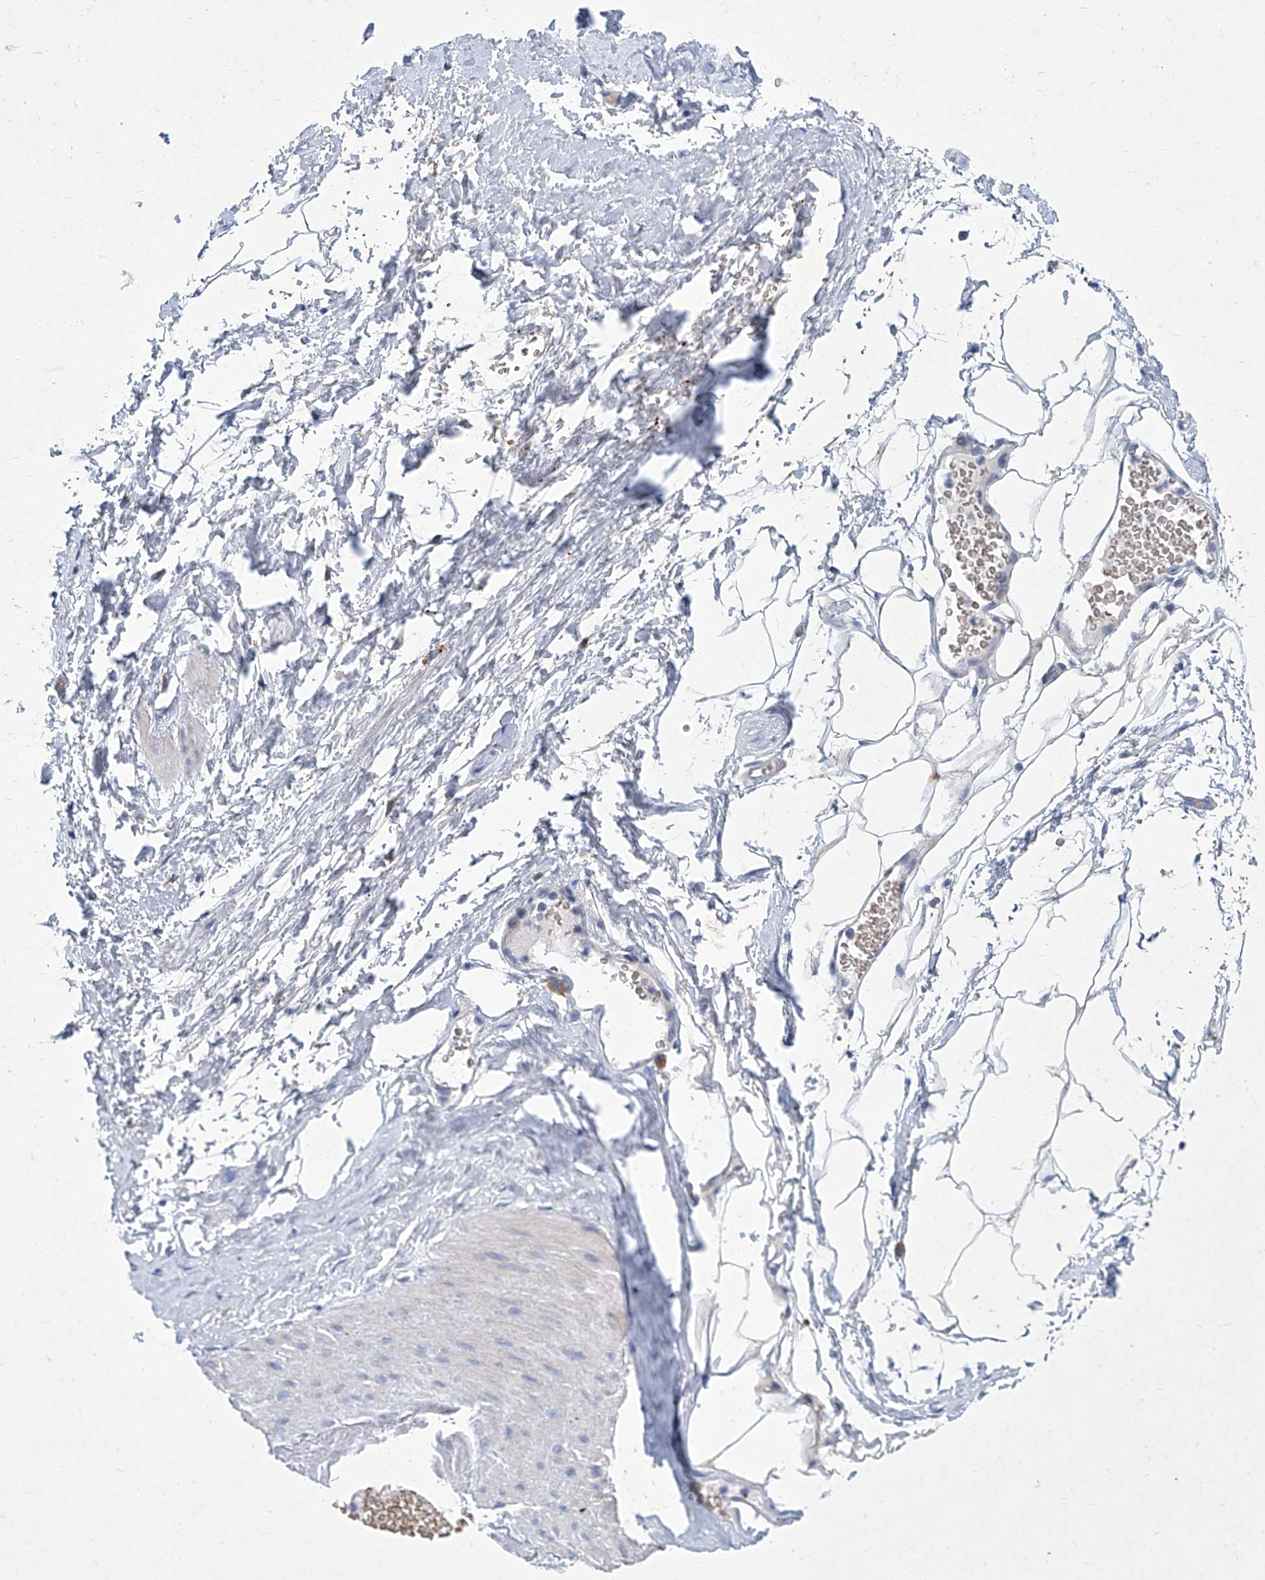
{"staining": {"intensity": "negative", "quantity": "none", "location": "none"}, "tissue": "adipose tissue", "cell_type": "Adipocytes", "image_type": "normal", "snomed": [{"axis": "morphology", "description": "Normal tissue, NOS"}, {"axis": "morphology", "description": "Adenocarcinoma, Low grade"}, {"axis": "topography", "description": "Prostate"}, {"axis": "topography", "description": "Peripheral nerve tissue"}], "caption": "DAB immunohistochemical staining of normal human adipose tissue exhibits no significant expression in adipocytes. (DAB immunohistochemistry (IHC), high magnification).", "gene": "FPR2", "patient": {"sex": "male", "age": 63}}